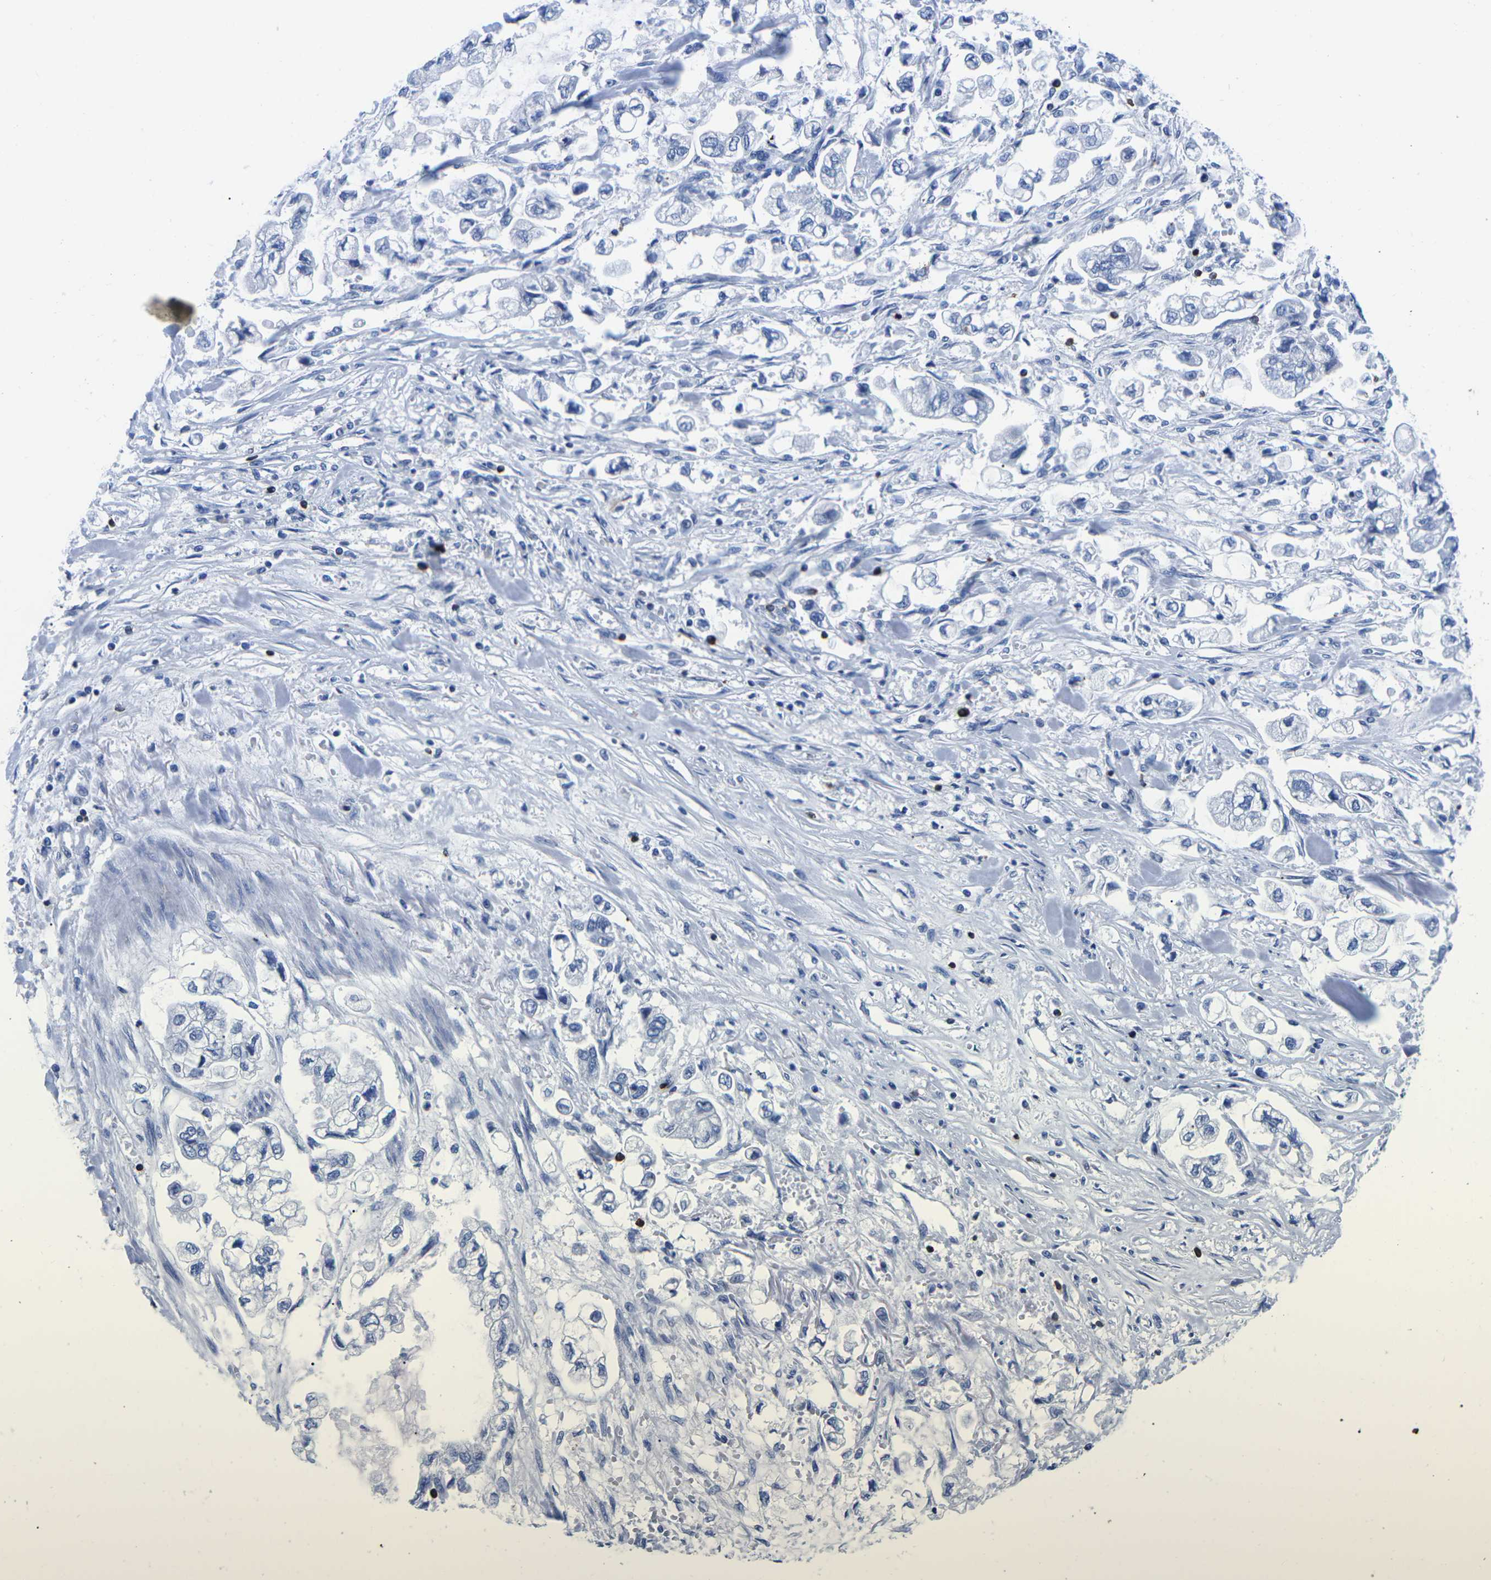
{"staining": {"intensity": "negative", "quantity": "none", "location": "none"}, "tissue": "stomach cancer", "cell_type": "Tumor cells", "image_type": "cancer", "snomed": [{"axis": "morphology", "description": "Normal tissue, NOS"}, {"axis": "morphology", "description": "Adenocarcinoma, NOS"}, {"axis": "topography", "description": "Stomach"}], "caption": "Tumor cells show no significant protein staining in stomach adenocarcinoma.", "gene": "CTSW", "patient": {"sex": "male", "age": 62}}